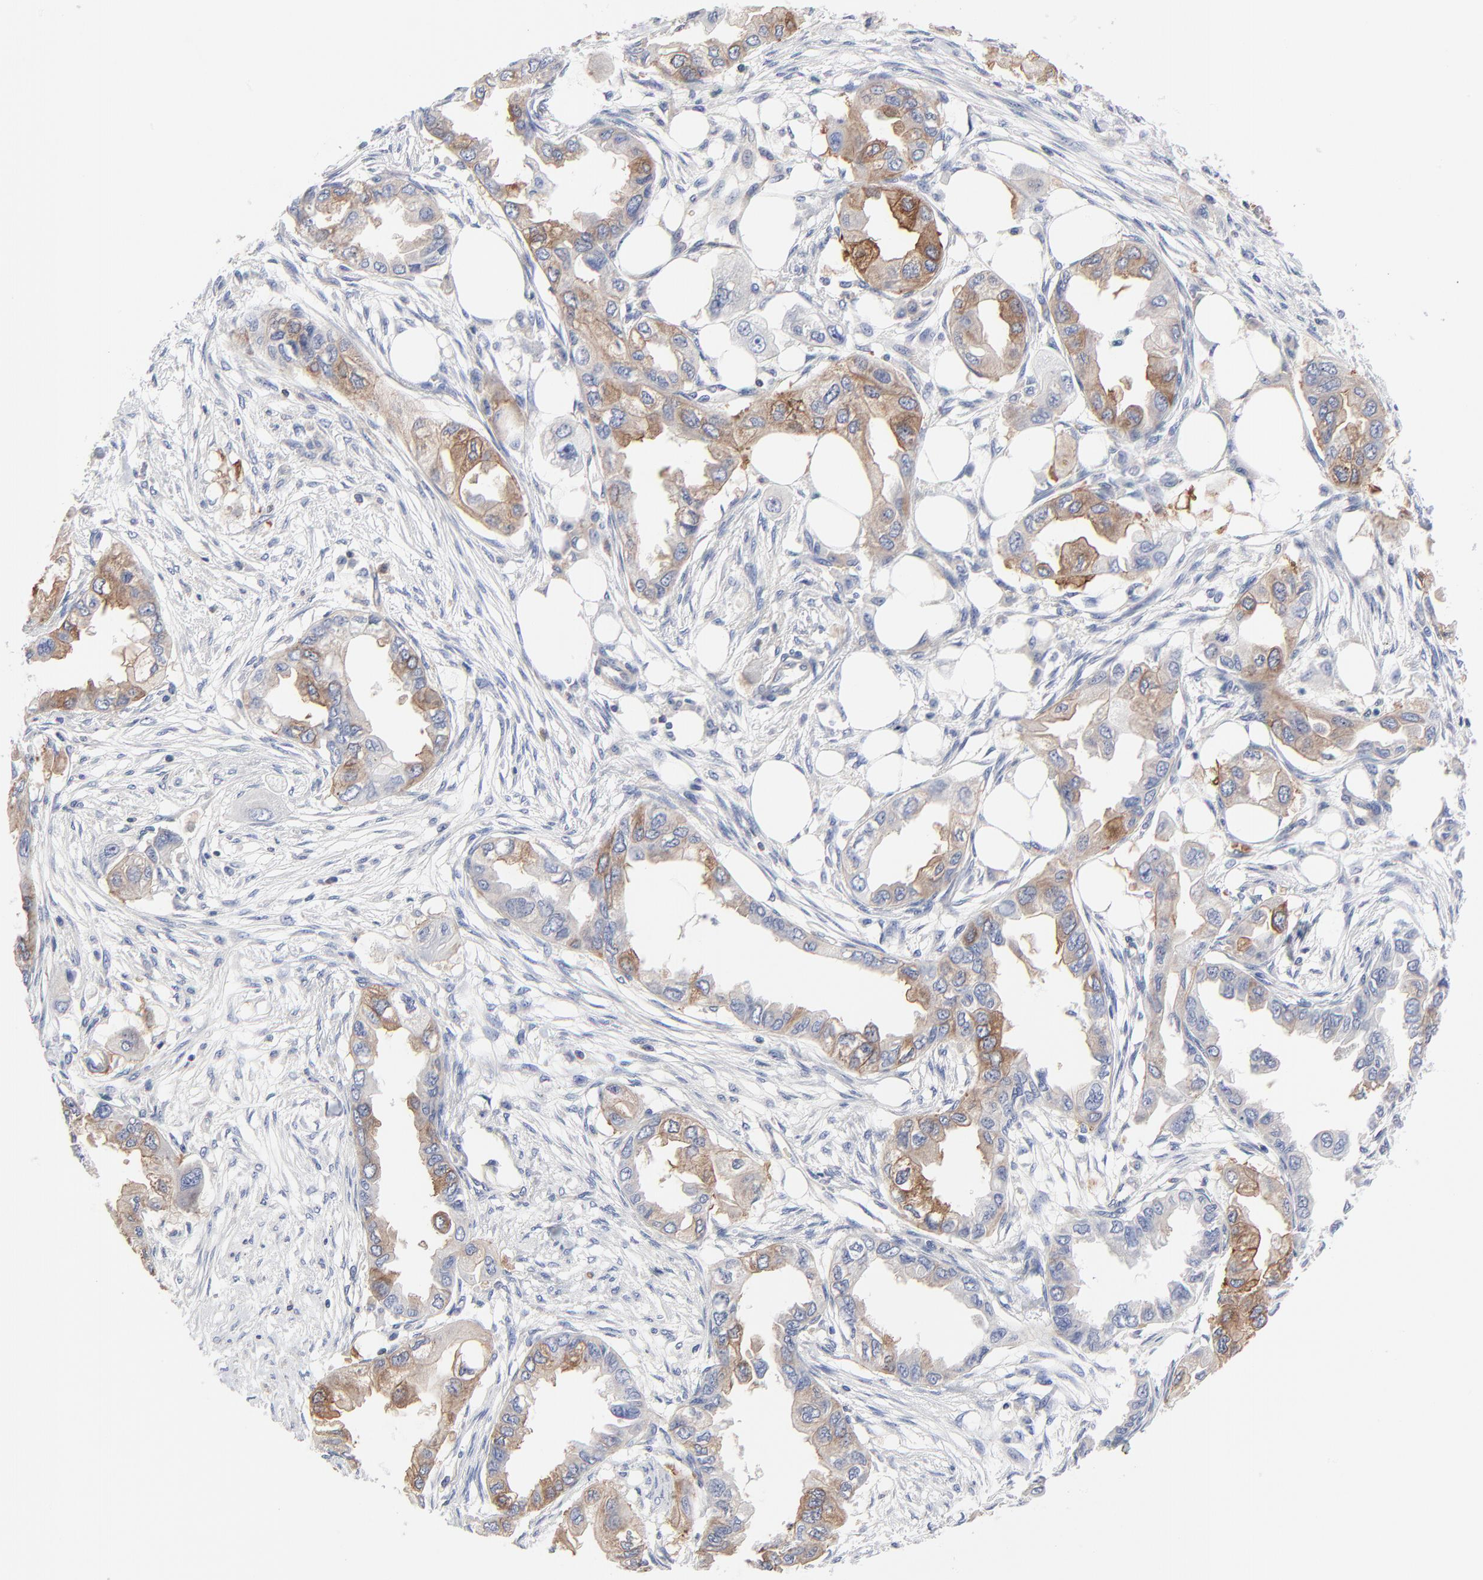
{"staining": {"intensity": "moderate", "quantity": "25%-75%", "location": "cytoplasmic/membranous"}, "tissue": "endometrial cancer", "cell_type": "Tumor cells", "image_type": "cancer", "snomed": [{"axis": "morphology", "description": "Adenocarcinoma, NOS"}, {"axis": "topography", "description": "Endometrium"}], "caption": "A photomicrograph of human adenocarcinoma (endometrial) stained for a protein displays moderate cytoplasmic/membranous brown staining in tumor cells.", "gene": "CD2AP", "patient": {"sex": "female", "age": 67}}